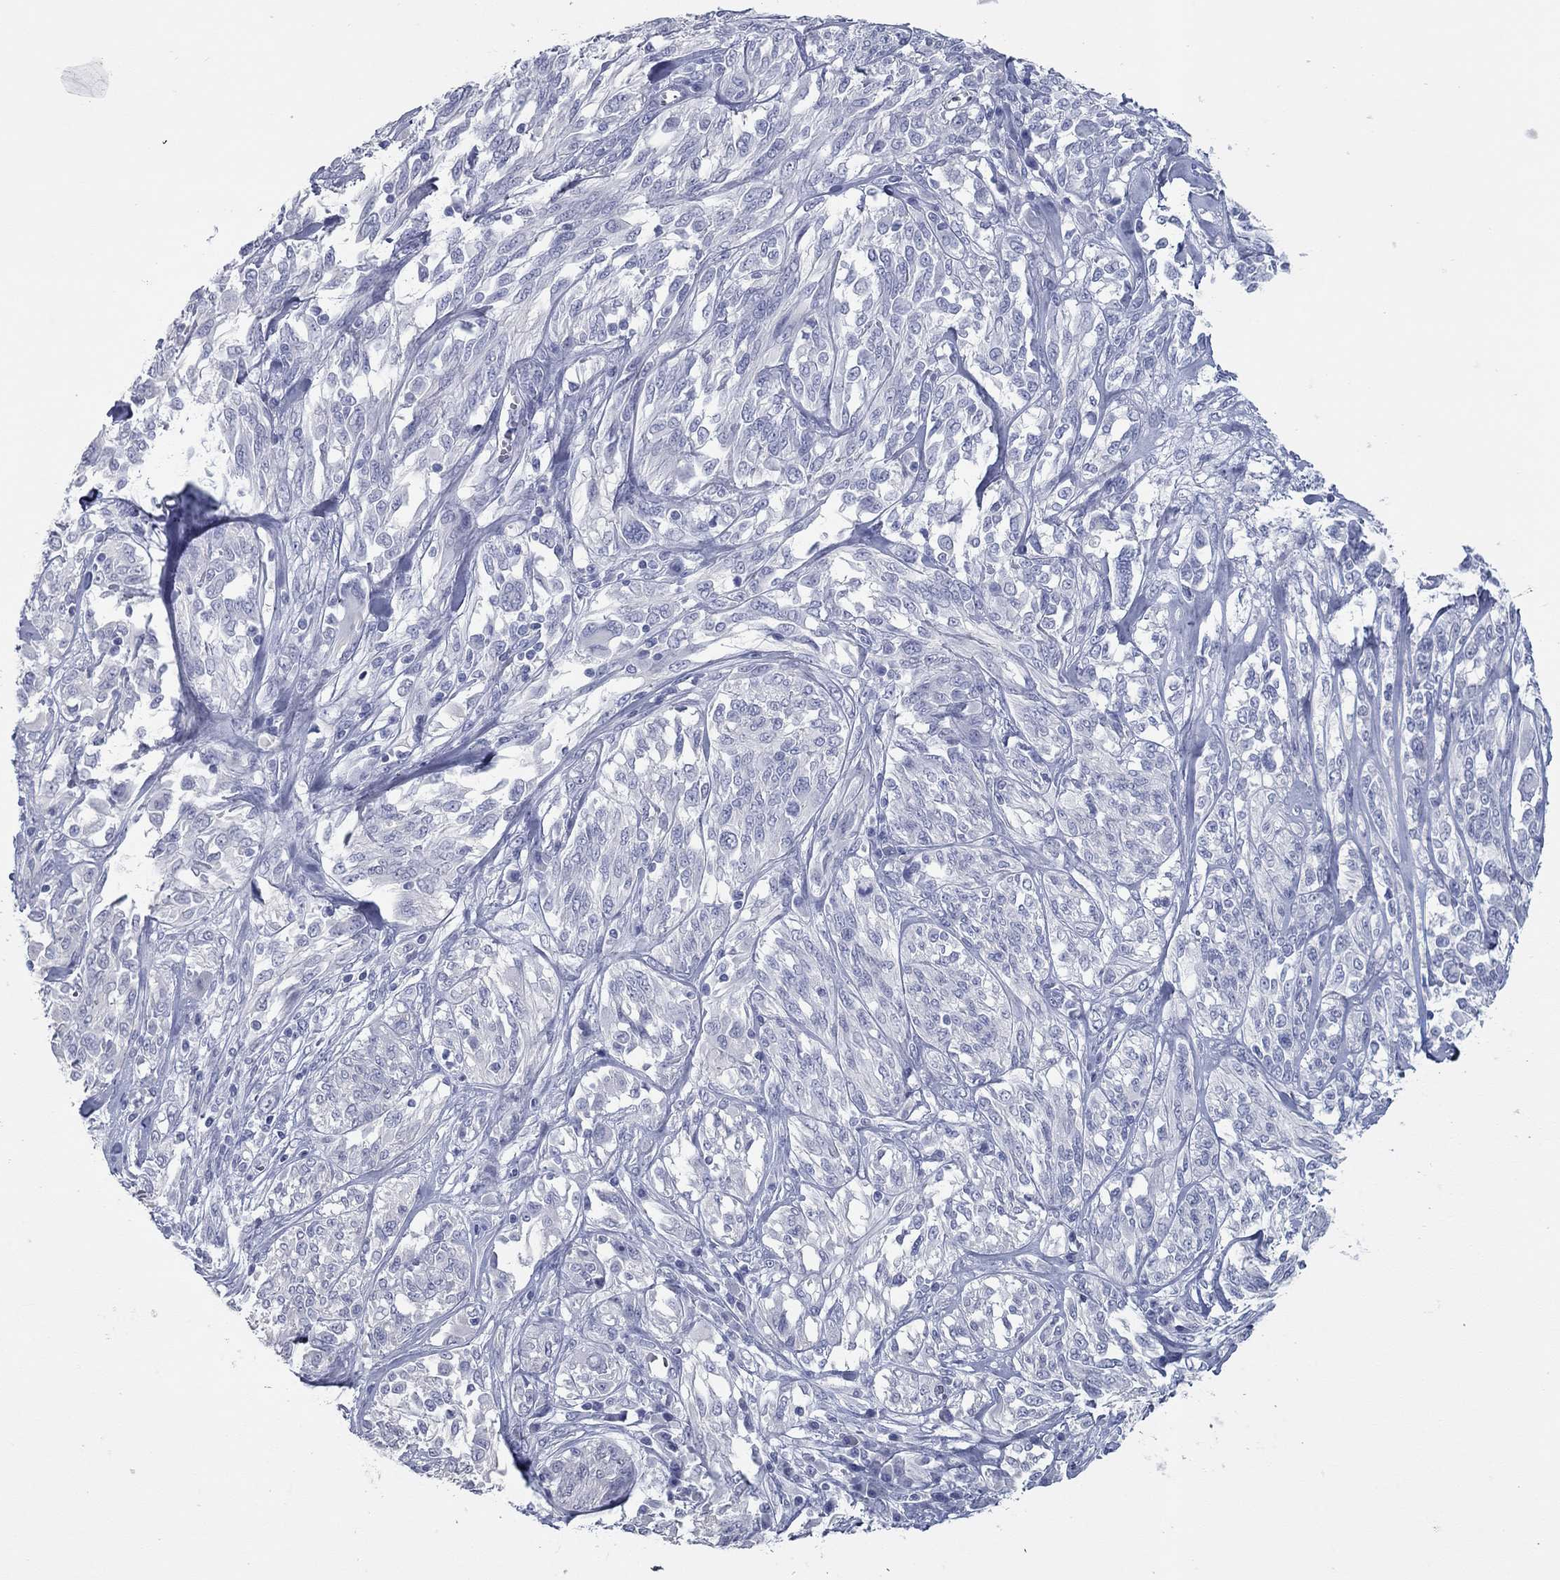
{"staining": {"intensity": "negative", "quantity": "none", "location": "none"}, "tissue": "melanoma", "cell_type": "Tumor cells", "image_type": "cancer", "snomed": [{"axis": "morphology", "description": "Malignant melanoma, NOS"}, {"axis": "topography", "description": "Skin"}], "caption": "Immunohistochemistry (IHC) of human melanoma demonstrates no expression in tumor cells.", "gene": "KIRREL2", "patient": {"sex": "female", "age": 91}}